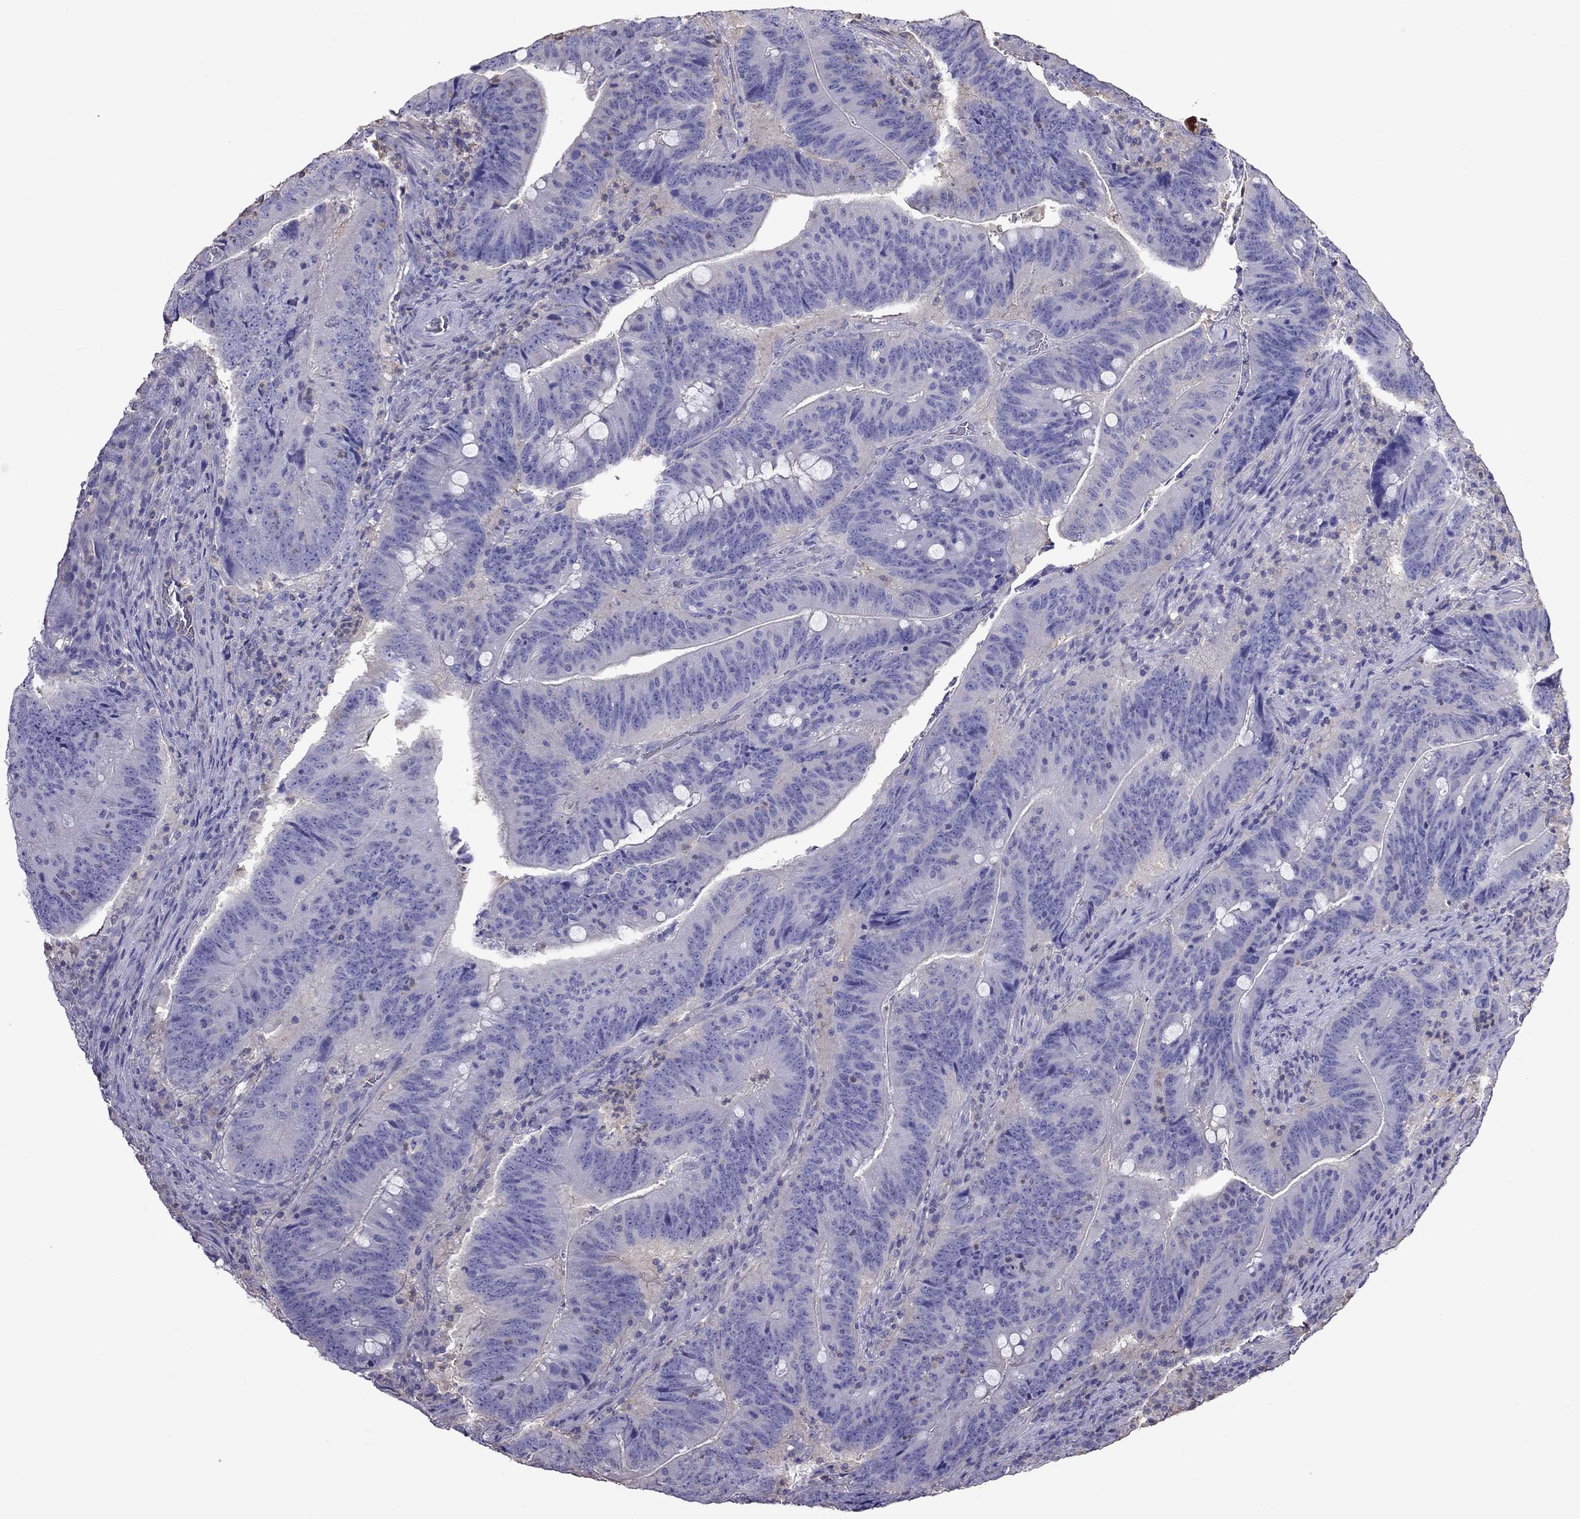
{"staining": {"intensity": "negative", "quantity": "none", "location": "none"}, "tissue": "colorectal cancer", "cell_type": "Tumor cells", "image_type": "cancer", "snomed": [{"axis": "morphology", "description": "Adenocarcinoma, NOS"}, {"axis": "topography", "description": "Colon"}], "caption": "Immunohistochemistry photomicrograph of neoplastic tissue: human adenocarcinoma (colorectal) stained with DAB (3,3'-diaminobenzidine) demonstrates no significant protein staining in tumor cells.", "gene": "TEX22", "patient": {"sex": "female", "age": 87}}